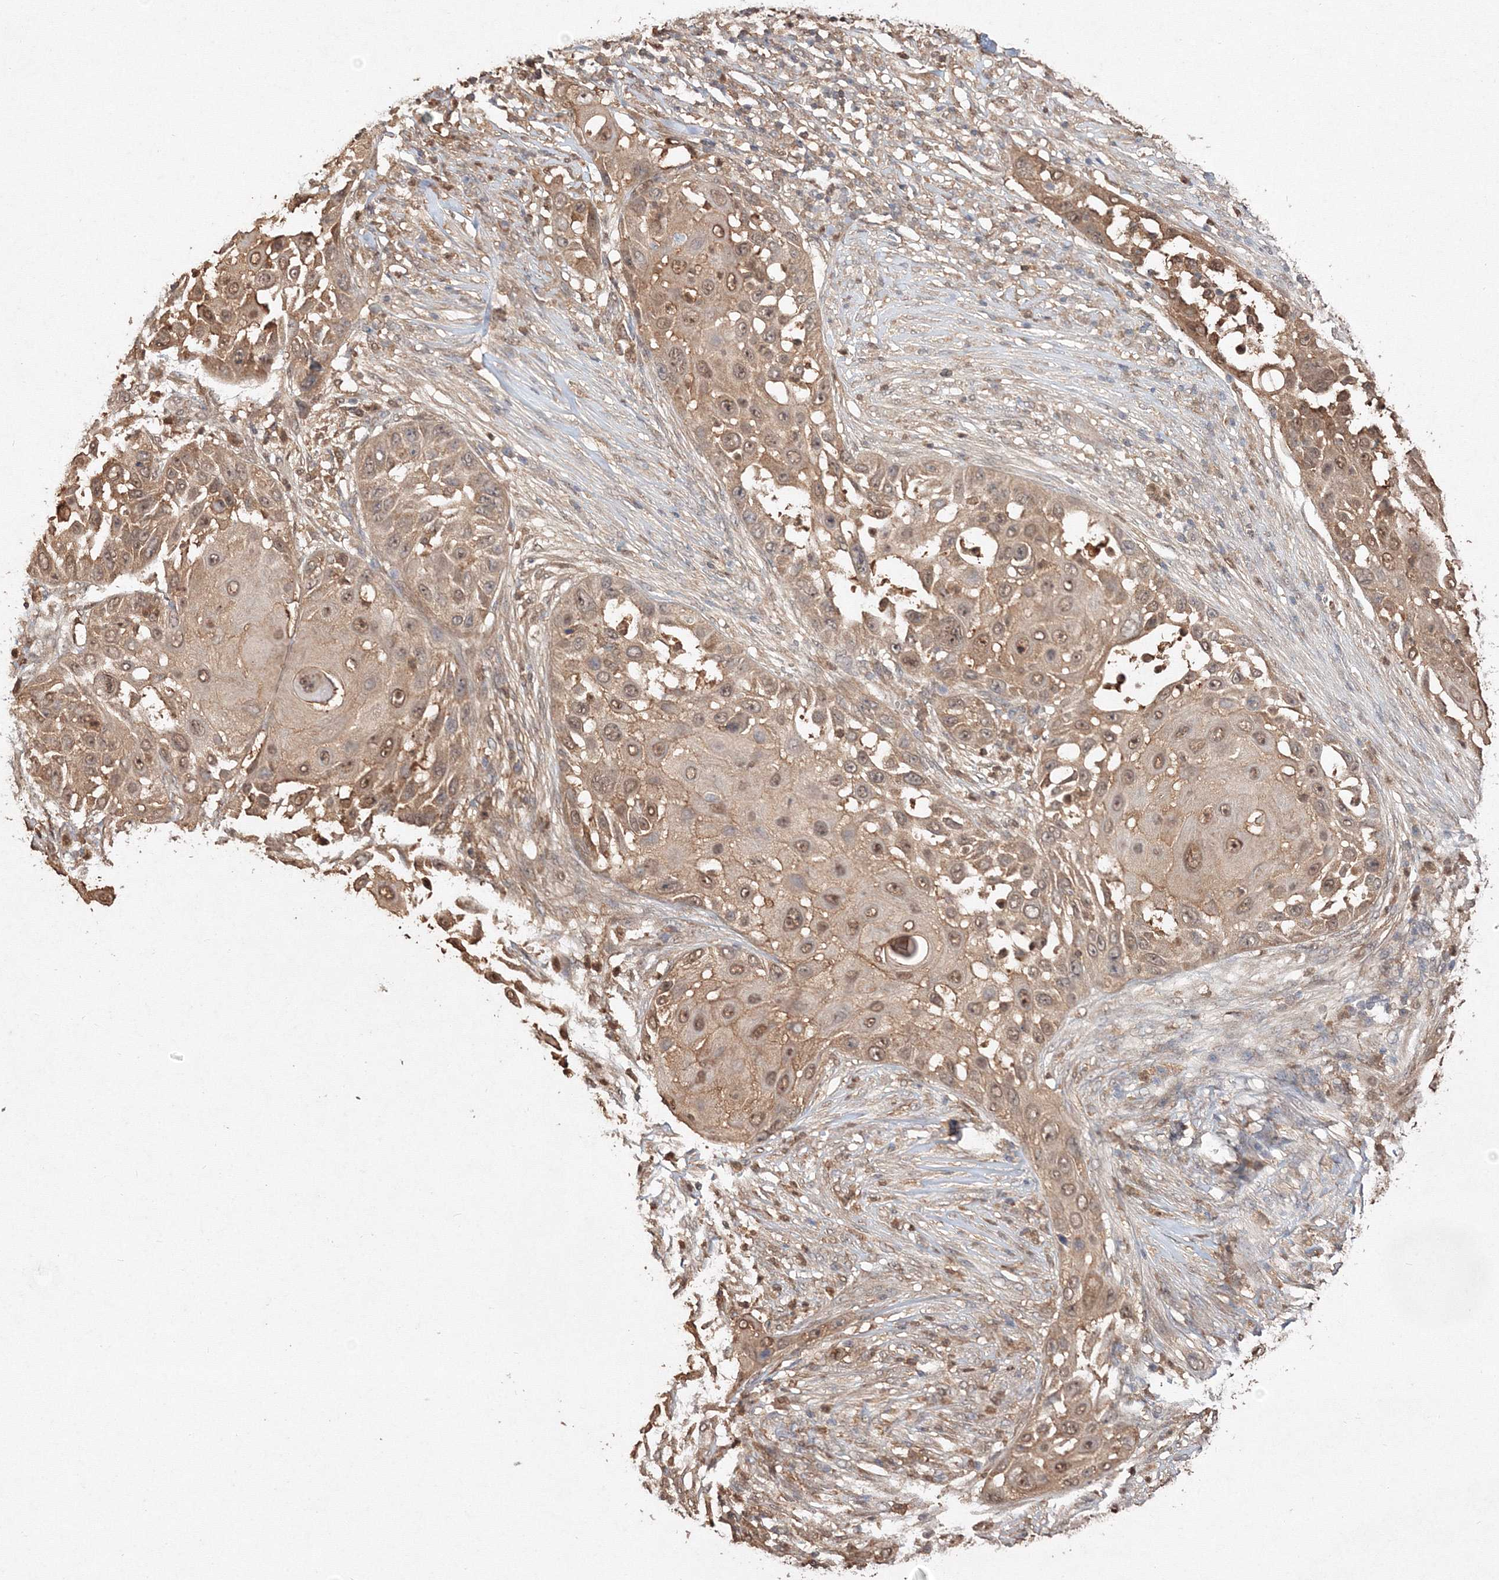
{"staining": {"intensity": "moderate", "quantity": ">75%", "location": "cytoplasmic/membranous,nuclear"}, "tissue": "skin cancer", "cell_type": "Tumor cells", "image_type": "cancer", "snomed": [{"axis": "morphology", "description": "Squamous cell carcinoma, NOS"}, {"axis": "topography", "description": "Skin"}], "caption": "Human skin cancer stained with a brown dye displays moderate cytoplasmic/membranous and nuclear positive staining in approximately >75% of tumor cells.", "gene": "S100A11", "patient": {"sex": "female", "age": 44}}